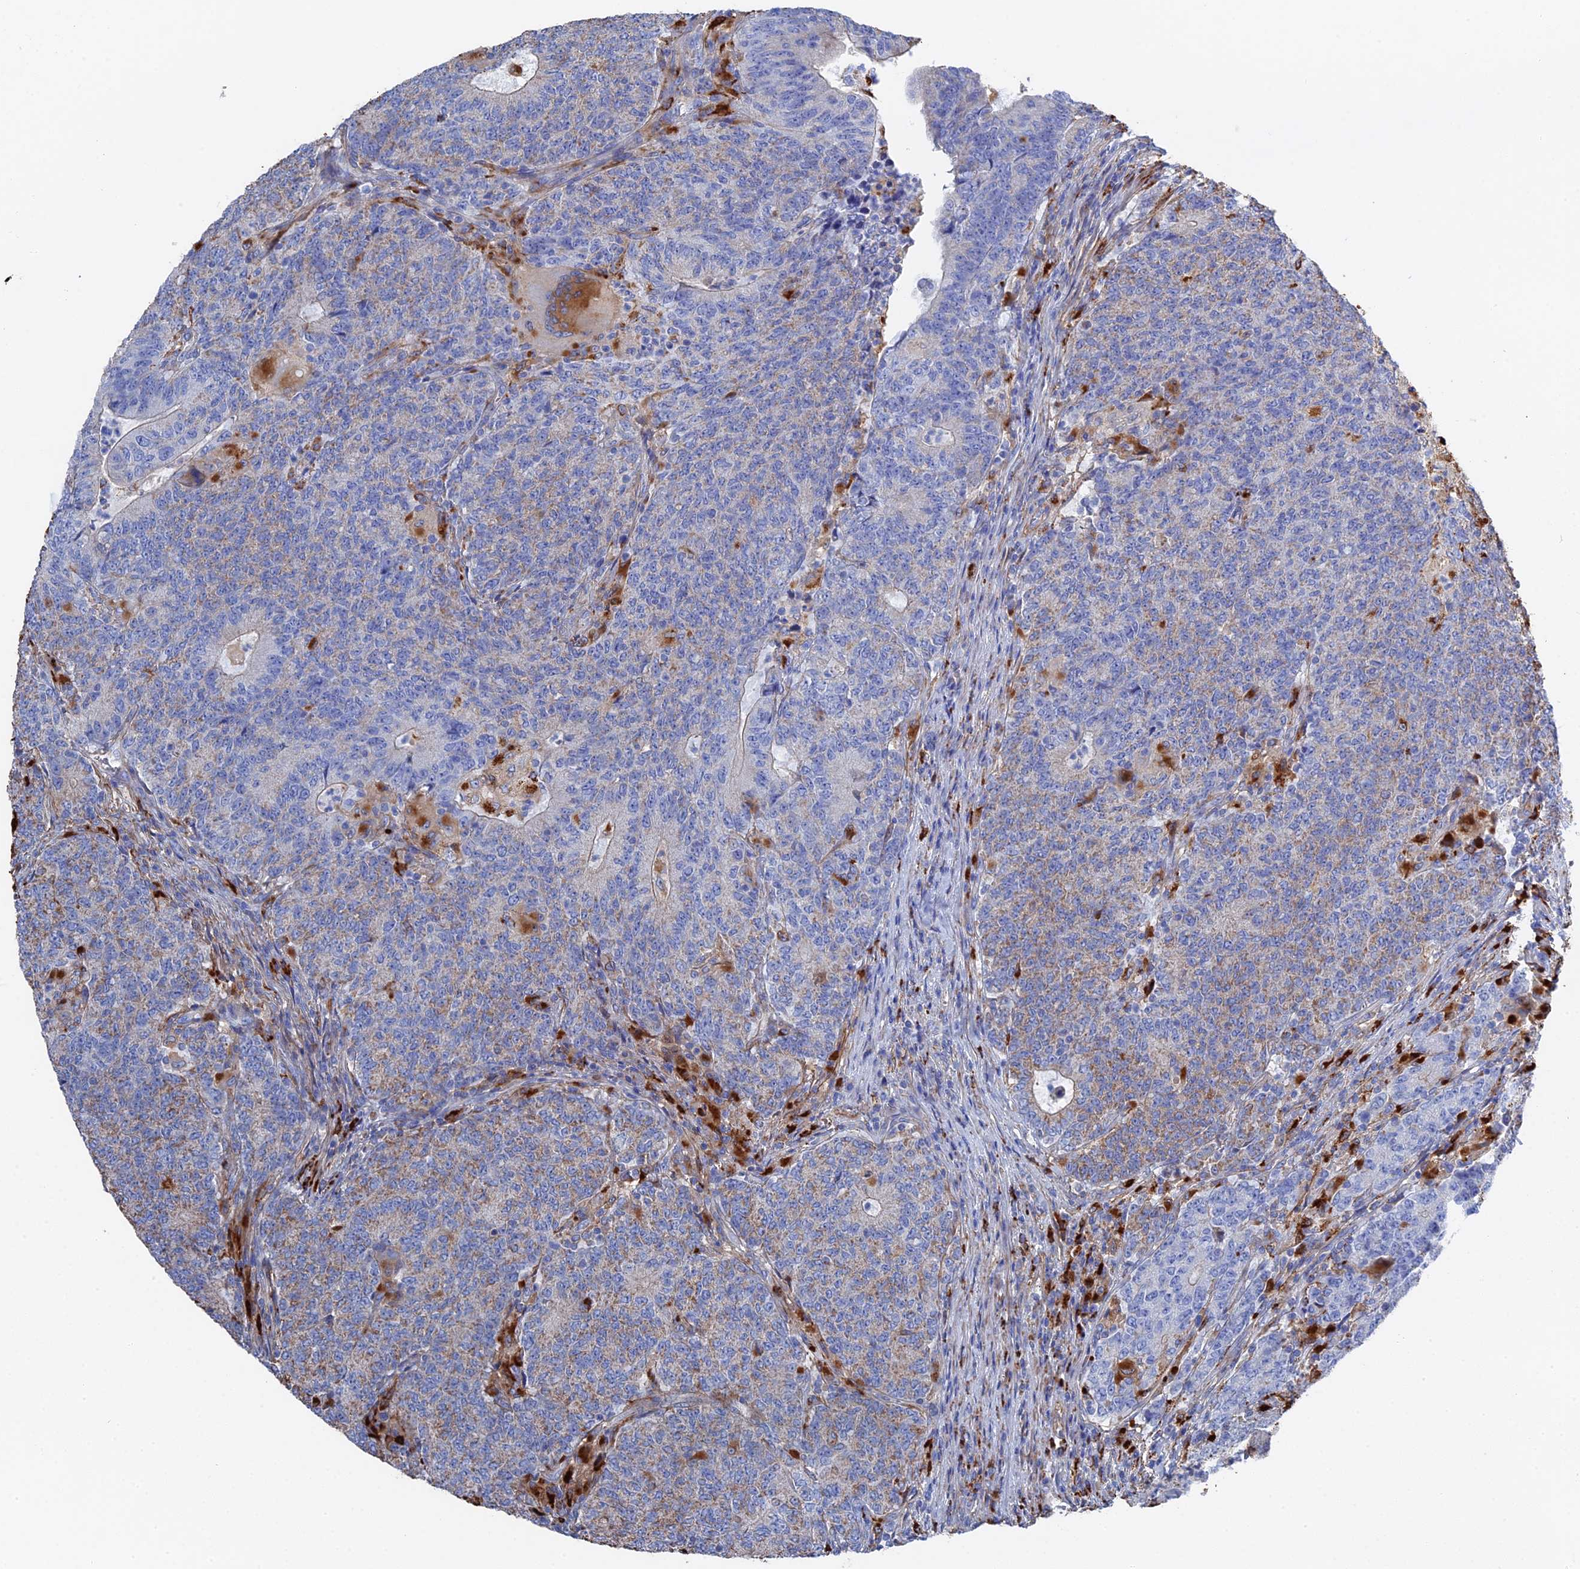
{"staining": {"intensity": "moderate", "quantity": "<25%", "location": "cytoplasmic/membranous"}, "tissue": "colorectal cancer", "cell_type": "Tumor cells", "image_type": "cancer", "snomed": [{"axis": "morphology", "description": "Adenocarcinoma, NOS"}, {"axis": "topography", "description": "Colon"}], "caption": "Tumor cells reveal moderate cytoplasmic/membranous staining in approximately <25% of cells in colorectal adenocarcinoma.", "gene": "STRA6", "patient": {"sex": "female", "age": 75}}